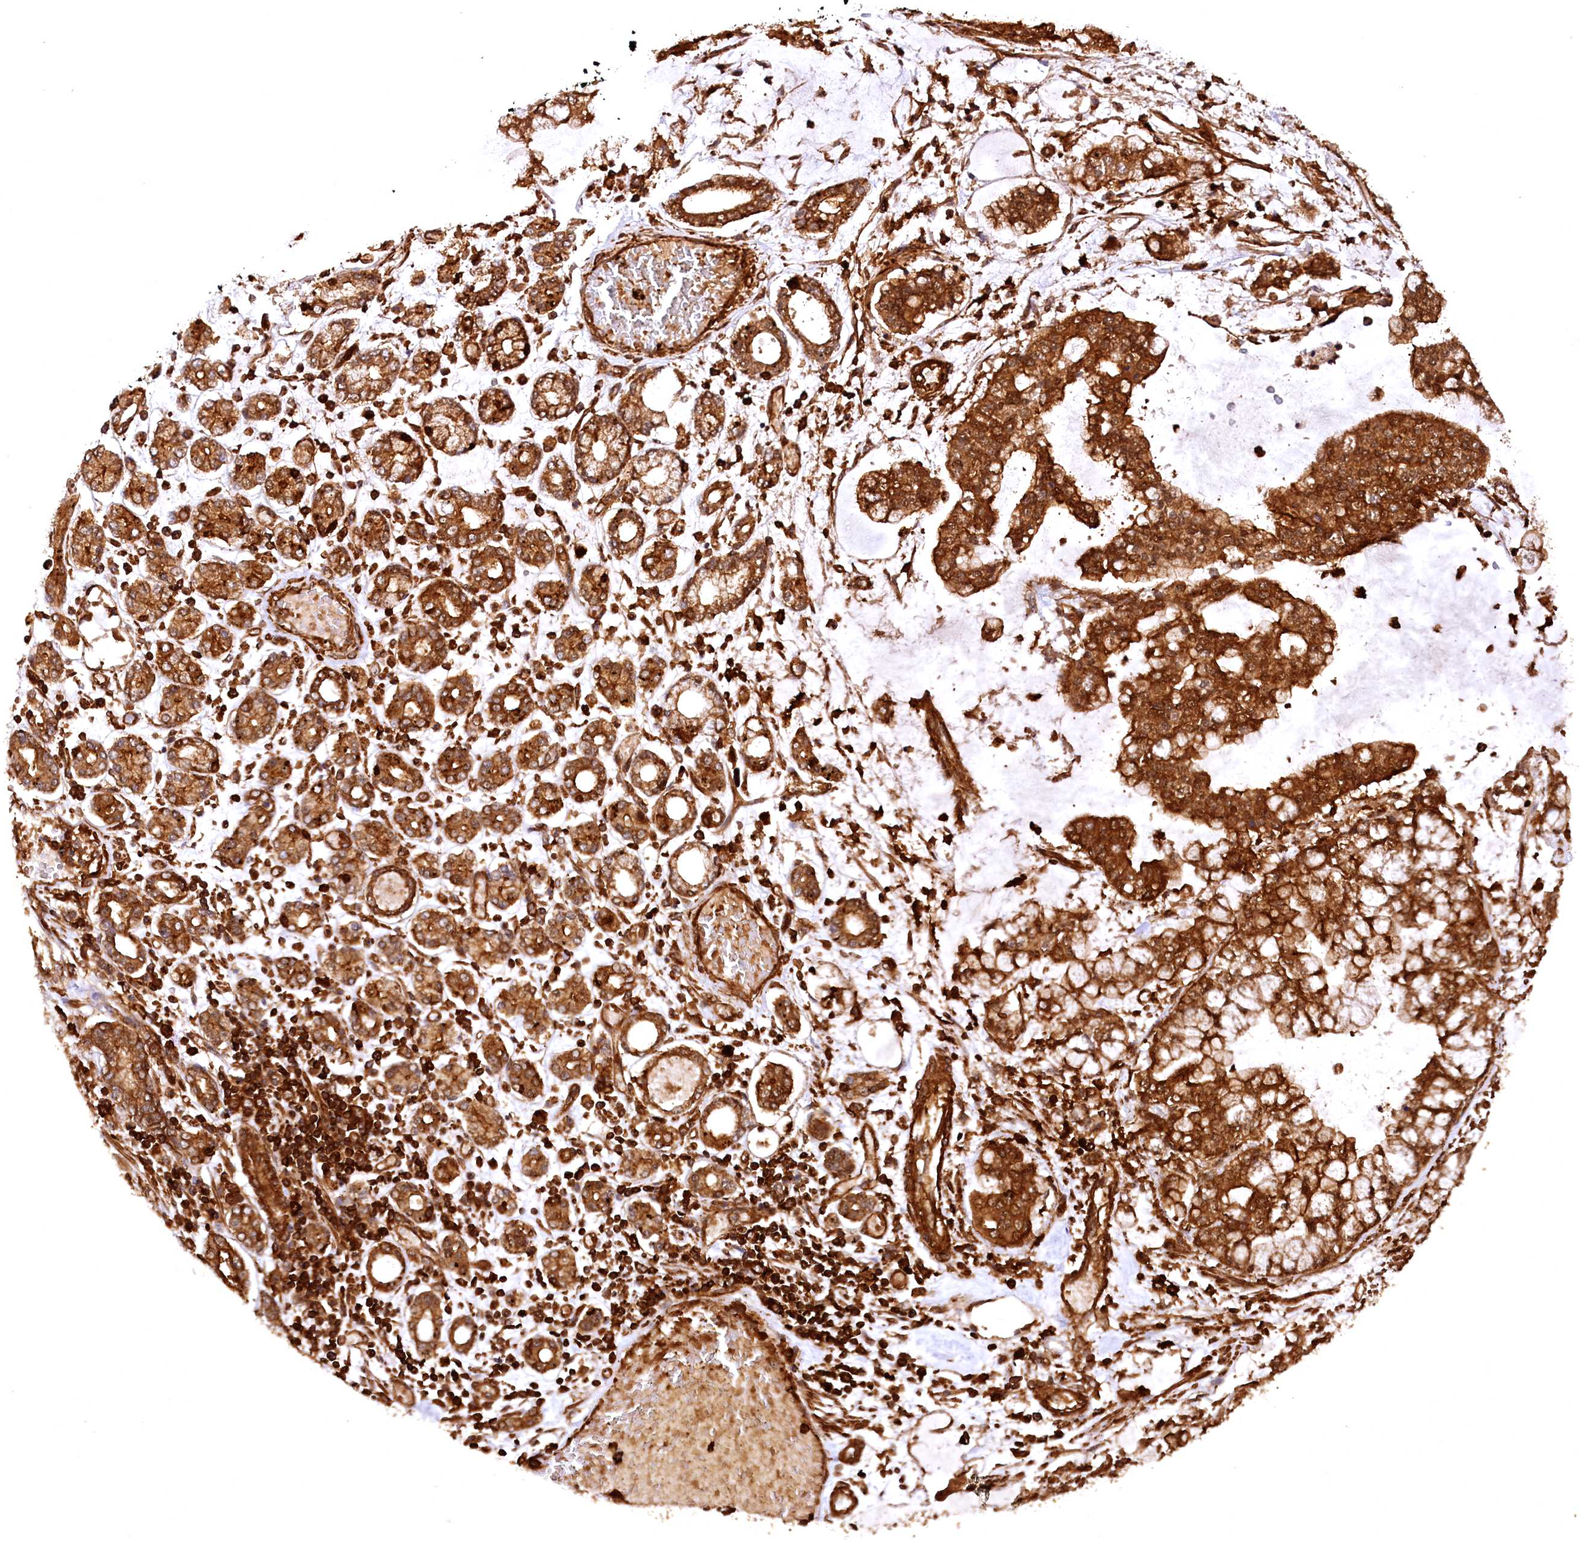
{"staining": {"intensity": "strong", "quantity": ">75%", "location": "cytoplasmic/membranous"}, "tissue": "stomach cancer", "cell_type": "Tumor cells", "image_type": "cancer", "snomed": [{"axis": "morphology", "description": "Normal tissue, NOS"}, {"axis": "morphology", "description": "Adenocarcinoma, NOS"}, {"axis": "topography", "description": "Stomach, upper"}, {"axis": "topography", "description": "Stomach"}], "caption": "Immunohistochemical staining of human stomach cancer (adenocarcinoma) shows high levels of strong cytoplasmic/membranous expression in about >75% of tumor cells. The protein of interest is stained brown, and the nuclei are stained in blue (DAB (3,3'-diaminobenzidine) IHC with brightfield microscopy, high magnification).", "gene": "STUB1", "patient": {"sex": "male", "age": 76}}